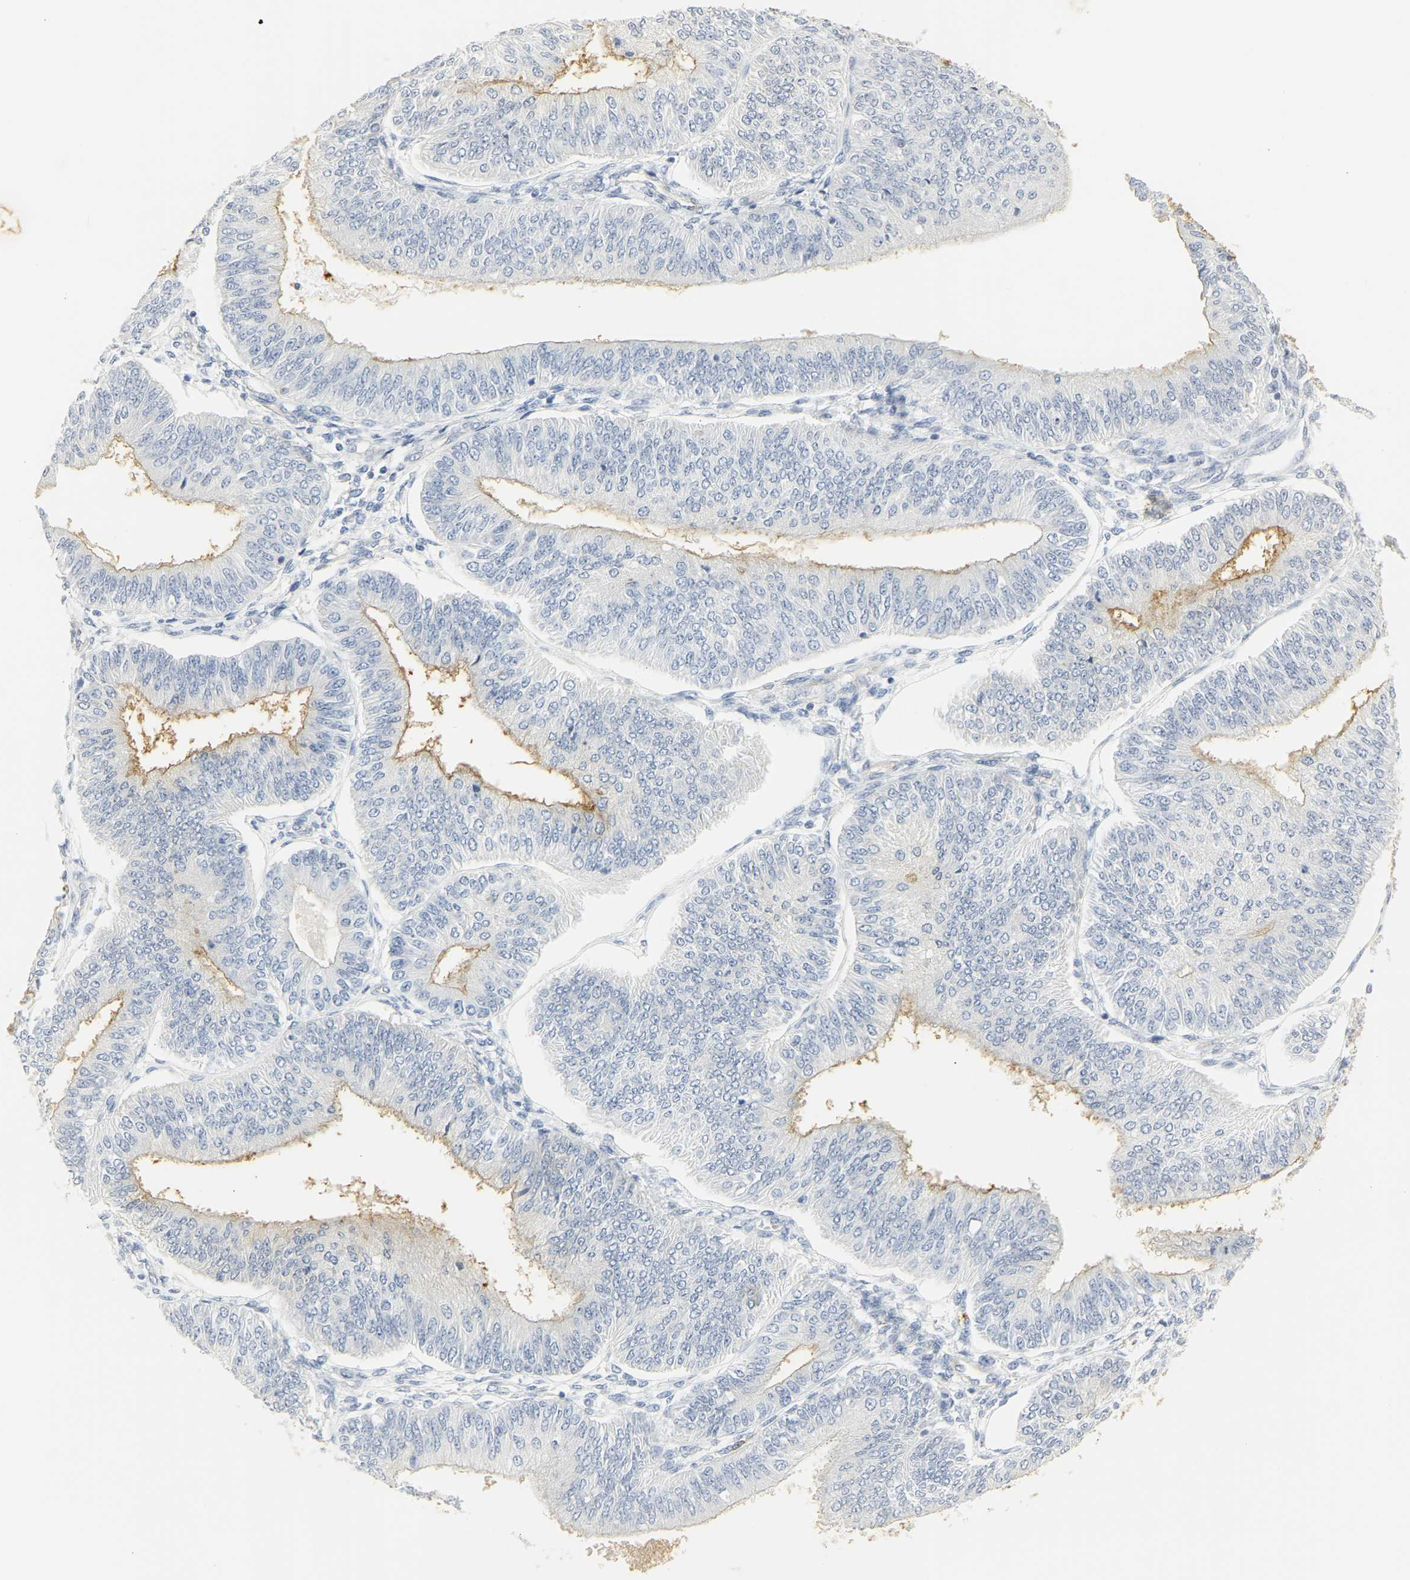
{"staining": {"intensity": "moderate", "quantity": "25%-75%", "location": "cytoplasmic/membranous"}, "tissue": "endometrial cancer", "cell_type": "Tumor cells", "image_type": "cancer", "snomed": [{"axis": "morphology", "description": "Adenocarcinoma, NOS"}, {"axis": "topography", "description": "Endometrium"}], "caption": "Protein analysis of adenocarcinoma (endometrial) tissue reveals moderate cytoplasmic/membranous expression in about 25%-75% of tumor cells.", "gene": "CEACAM5", "patient": {"sex": "female", "age": 58}}